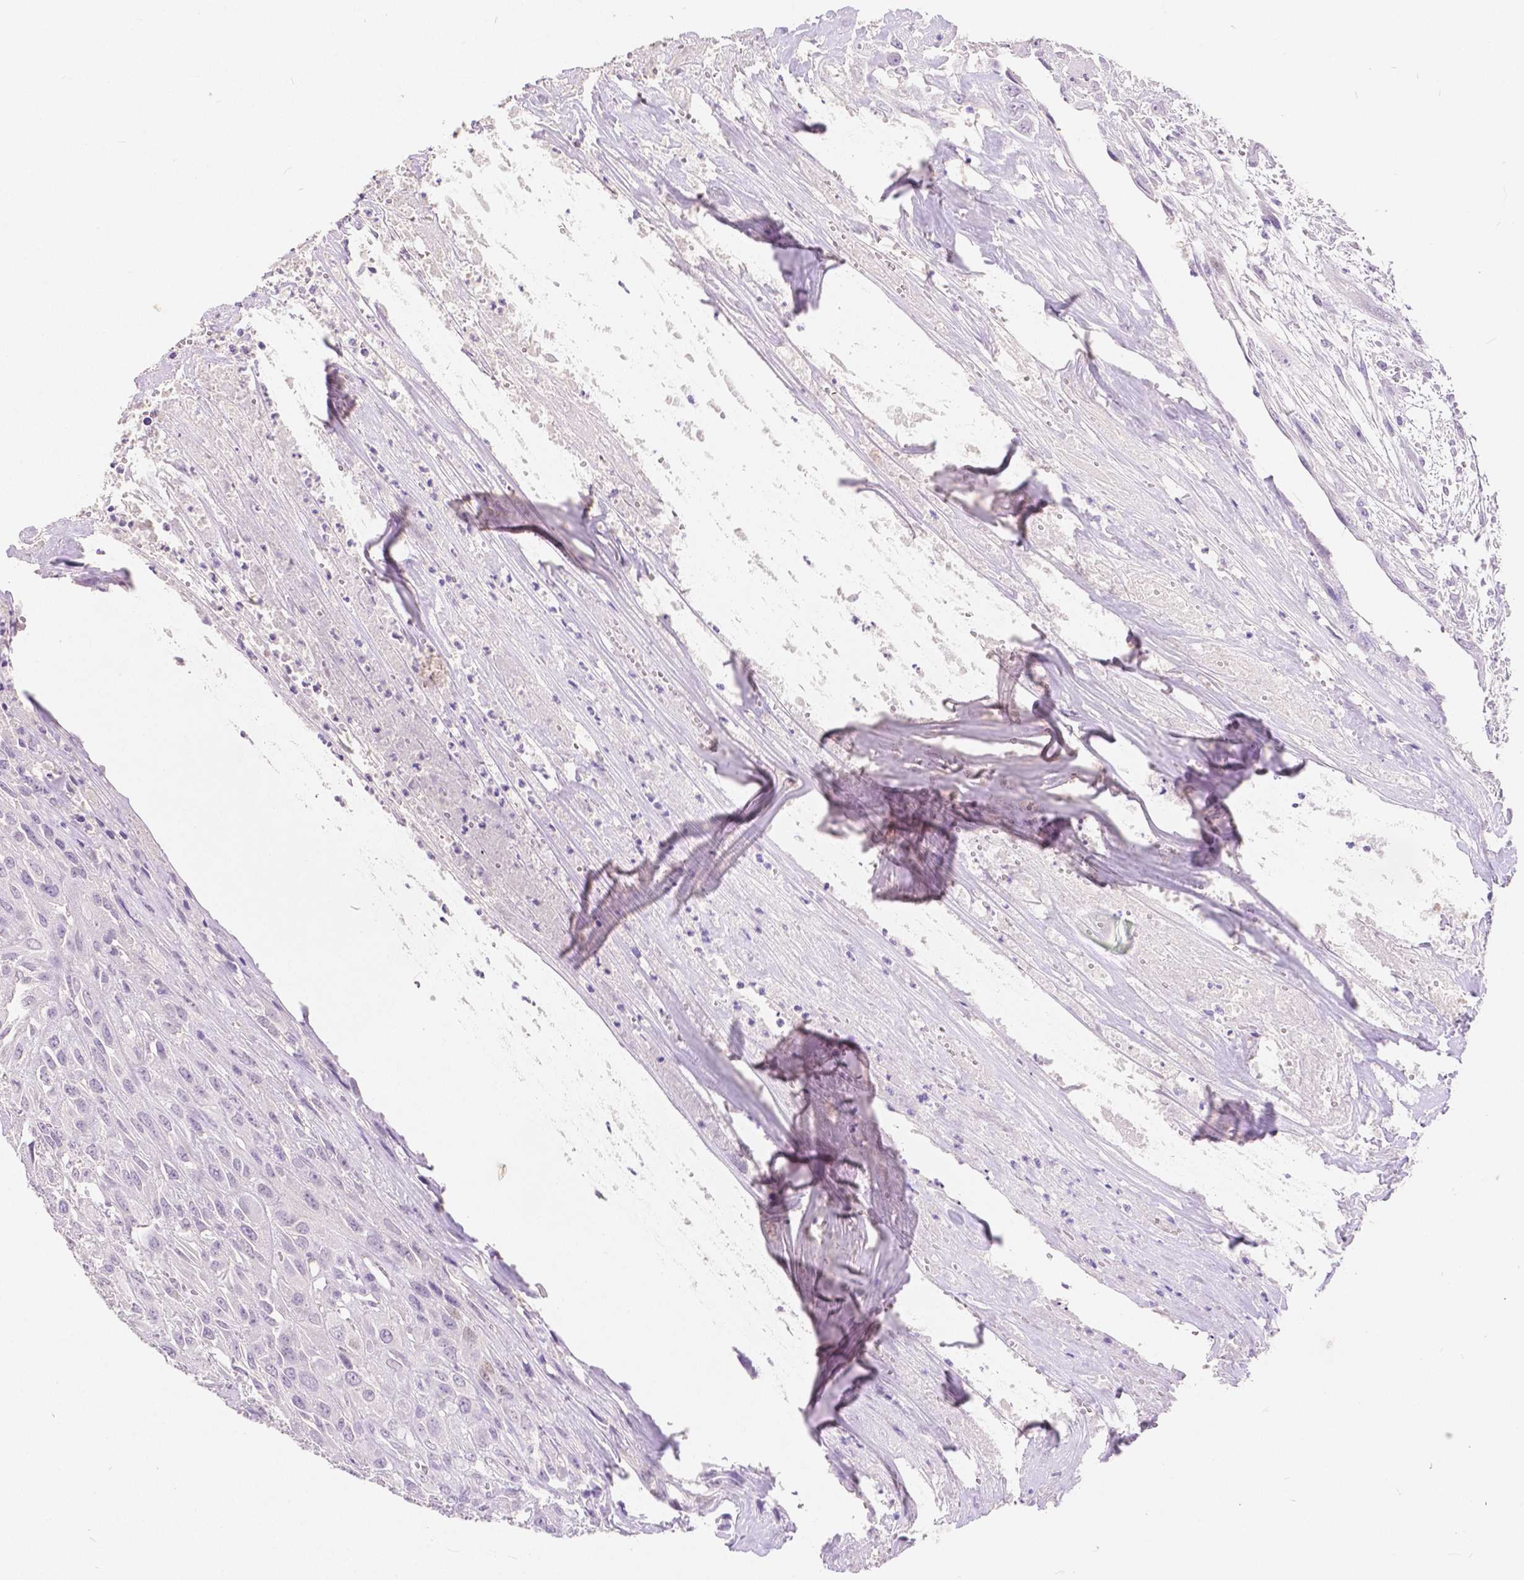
{"staining": {"intensity": "negative", "quantity": "none", "location": "none"}, "tissue": "urothelial cancer", "cell_type": "Tumor cells", "image_type": "cancer", "snomed": [{"axis": "morphology", "description": "Urothelial carcinoma, High grade"}, {"axis": "topography", "description": "Urinary bladder"}], "caption": "IHC of human high-grade urothelial carcinoma shows no staining in tumor cells.", "gene": "HNF1B", "patient": {"sex": "male", "age": 67}}